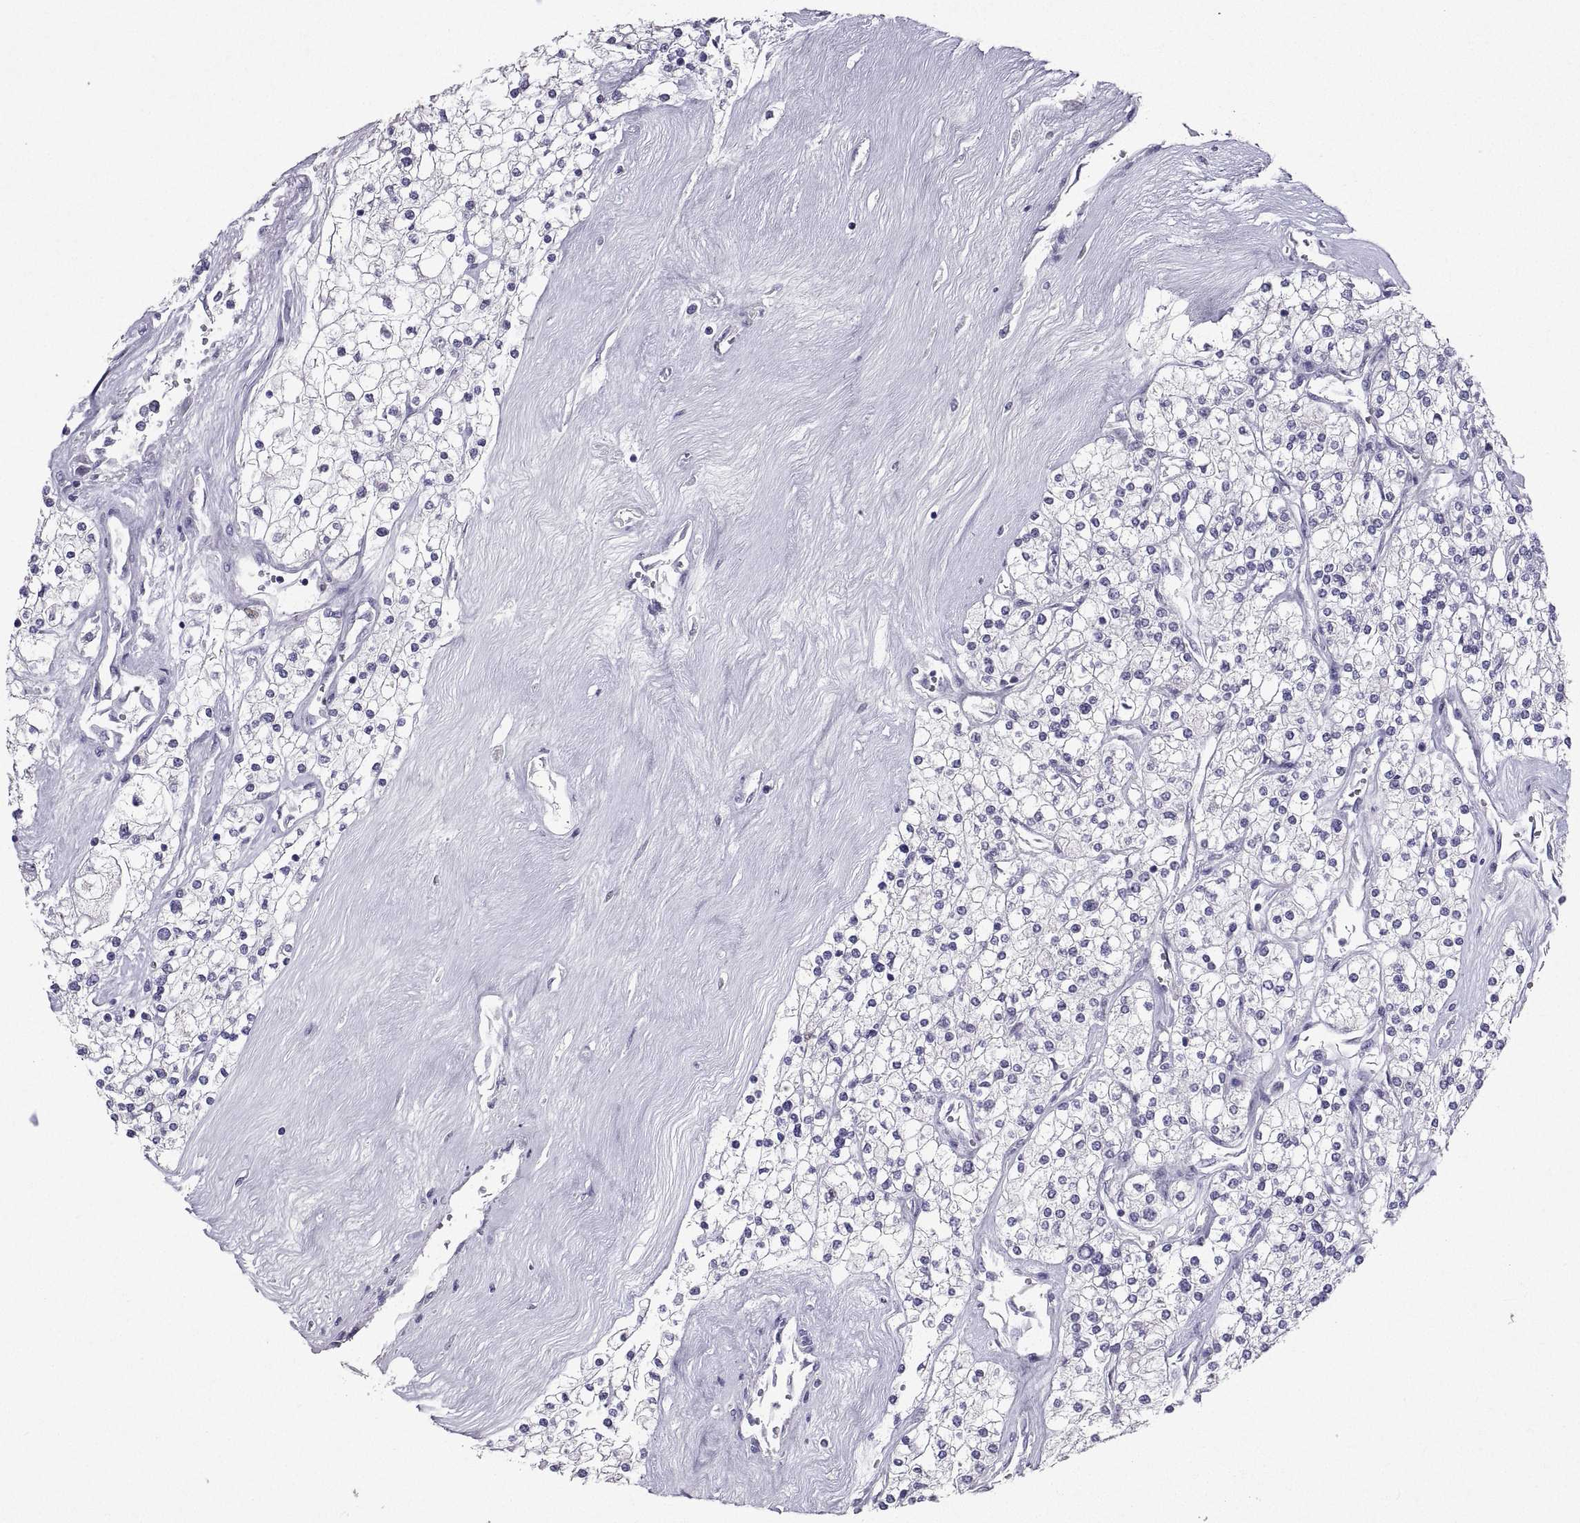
{"staining": {"intensity": "negative", "quantity": "none", "location": "none"}, "tissue": "renal cancer", "cell_type": "Tumor cells", "image_type": "cancer", "snomed": [{"axis": "morphology", "description": "Adenocarcinoma, NOS"}, {"axis": "topography", "description": "Kidney"}], "caption": "The micrograph demonstrates no staining of tumor cells in renal cancer (adenocarcinoma).", "gene": "SOX21", "patient": {"sex": "male", "age": 80}}